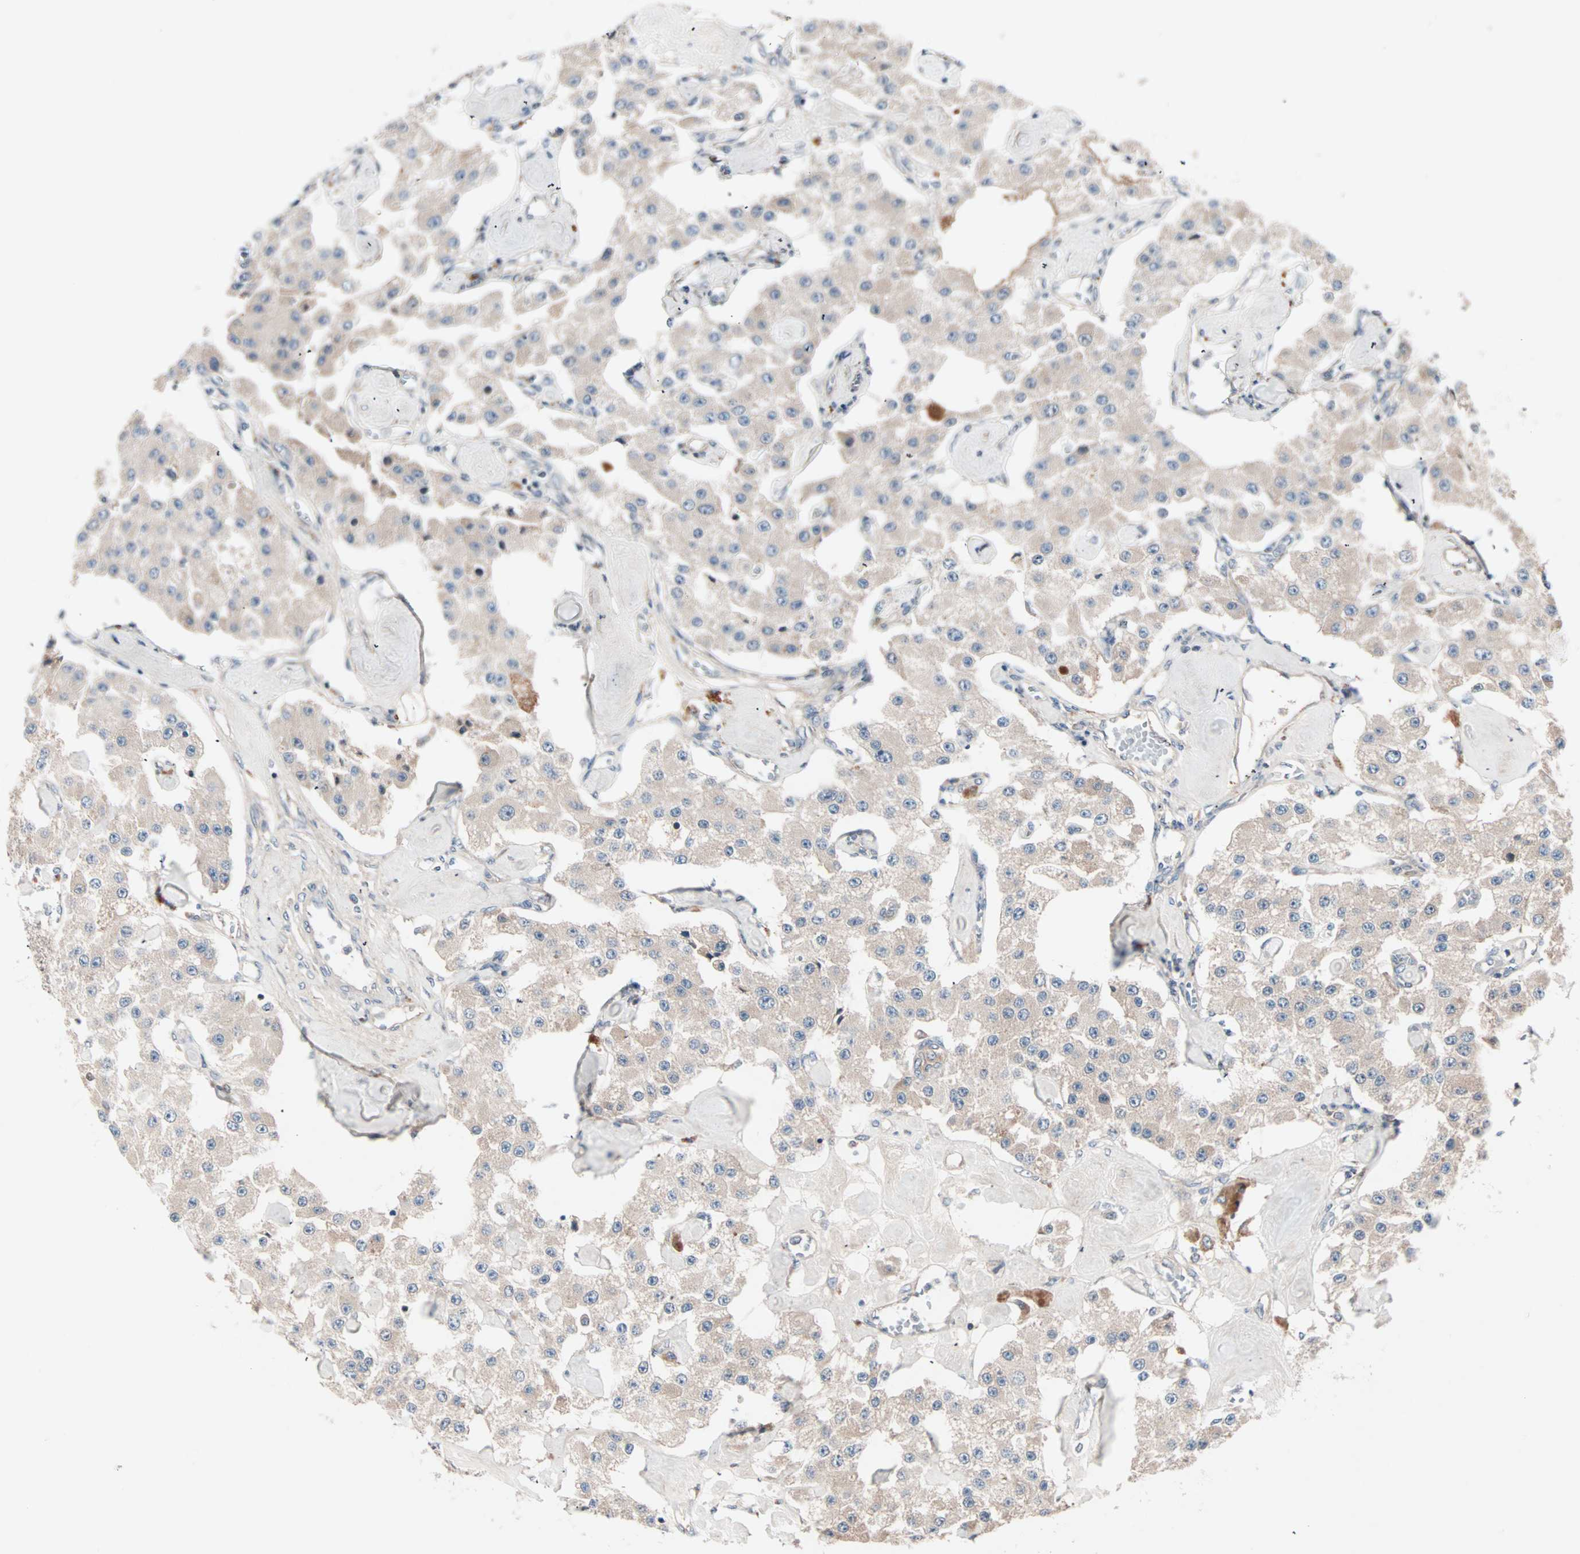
{"staining": {"intensity": "weak", "quantity": ">75%", "location": "cytoplasmic/membranous"}, "tissue": "carcinoid", "cell_type": "Tumor cells", "image_type": "cancer", "snomed": [{"axis": "morphology", "description": "Carcinoid, malignant, NOS"}, {"axis": "topography", "description": "Pancreas"}], "caption": "Immunohistochemical staining of human carcinoid (malignant) demonstrates low levels of weak cytoplasmic/membranous expression in about >75% of tumor cells.", "gene": "CAD", "patient": {"sex": "male", "age": 41}}